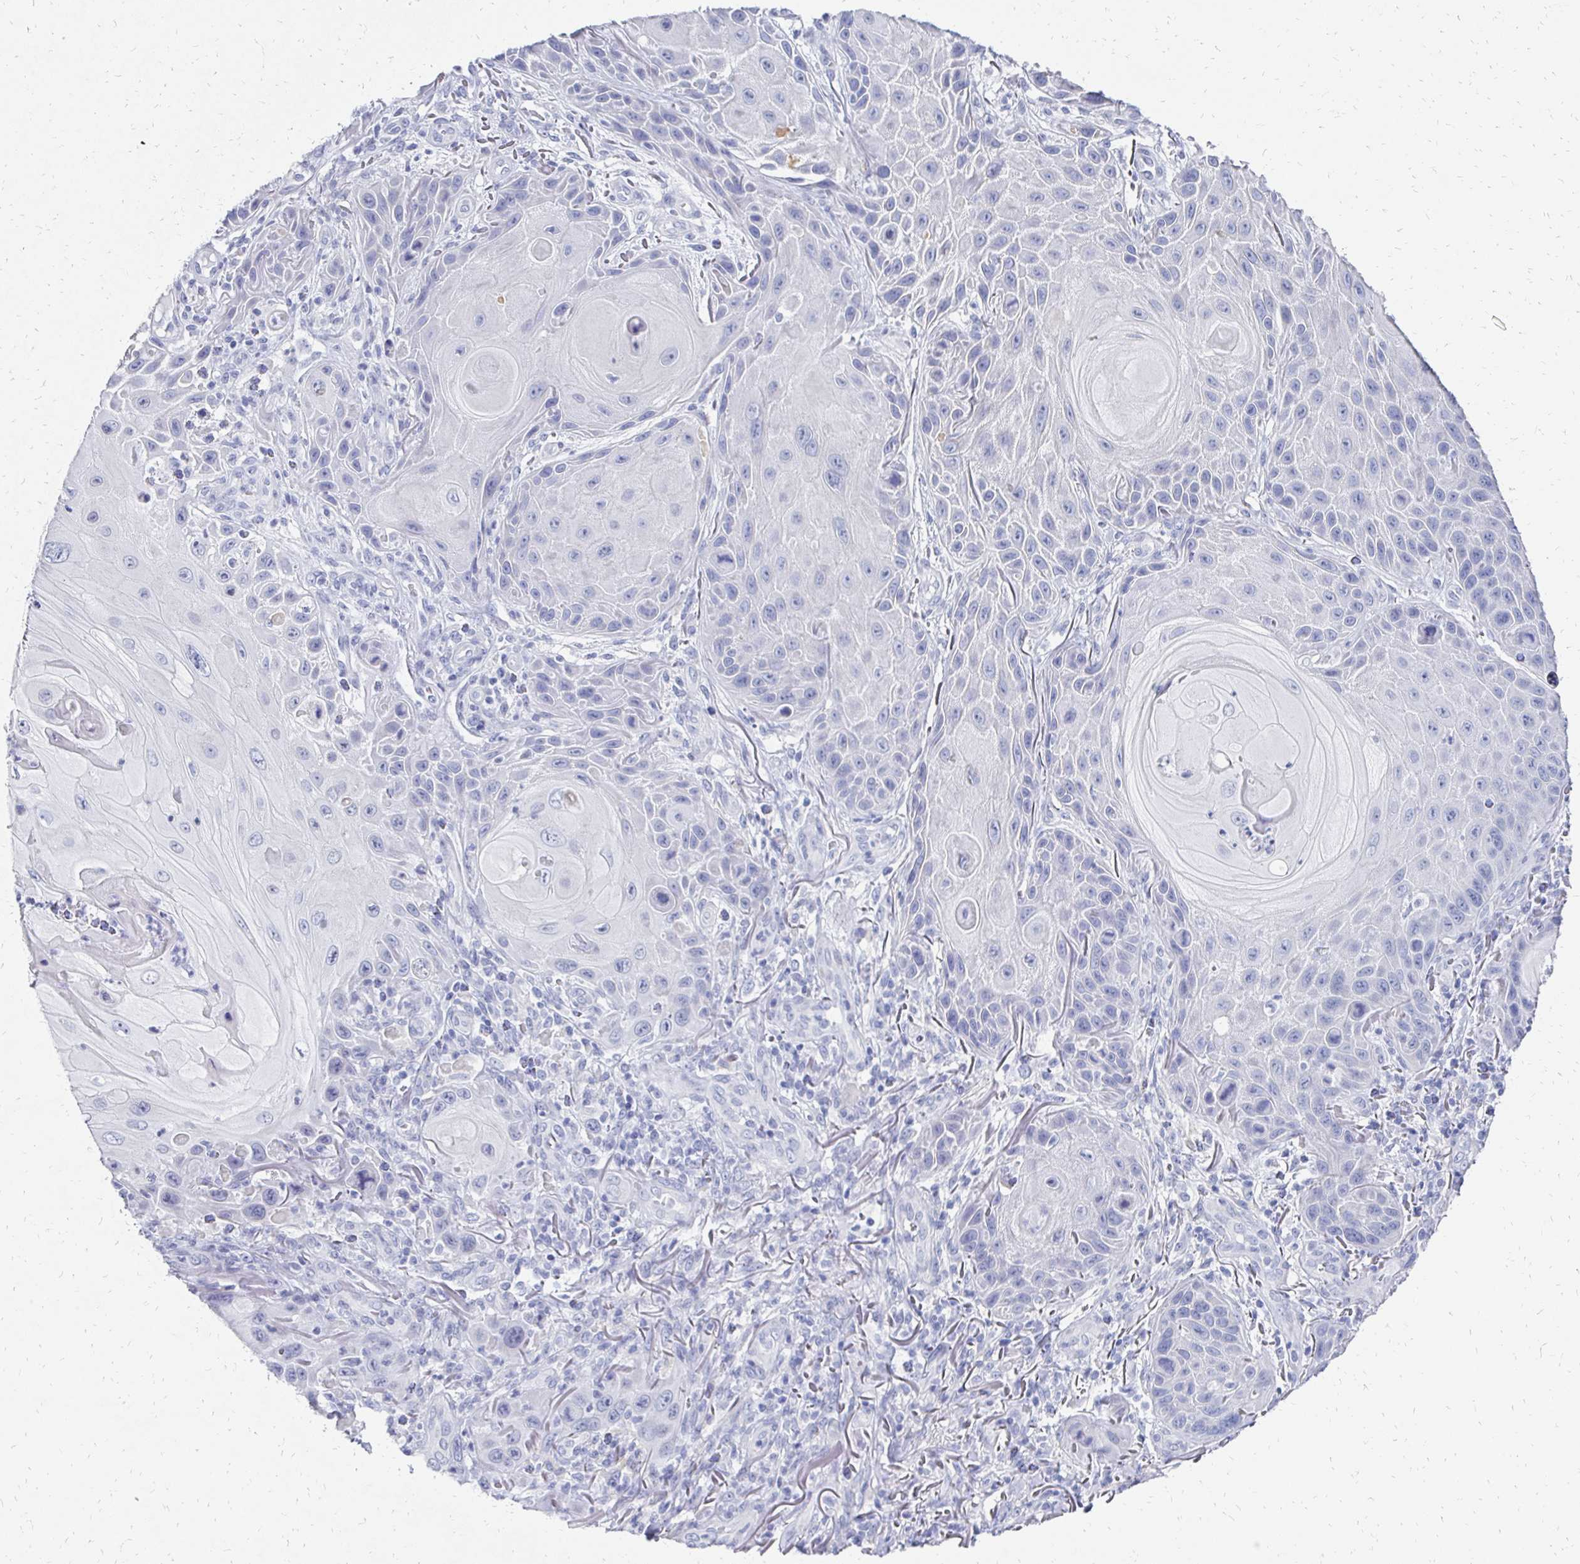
{"staining": {"intensity": "negative", "quantity": "none", "location": "none"}, "tissue": "skin cancer", "cell_type": "Tumor cells", "image_type": "cancer", "snomed": [{"axis": "morphology", "description": "Squamous cell carcinoma, NOS"}, {"axis": "topography", "description": "Skin"}], "caption": "Immunohistochemistry (IHC) image of human skin squamous cell carcinoma stained for a protein (brown), which displays no expression in tumor cells.", "gene": "SYCP3", "patient": {"sex": "female", "age": 94}}